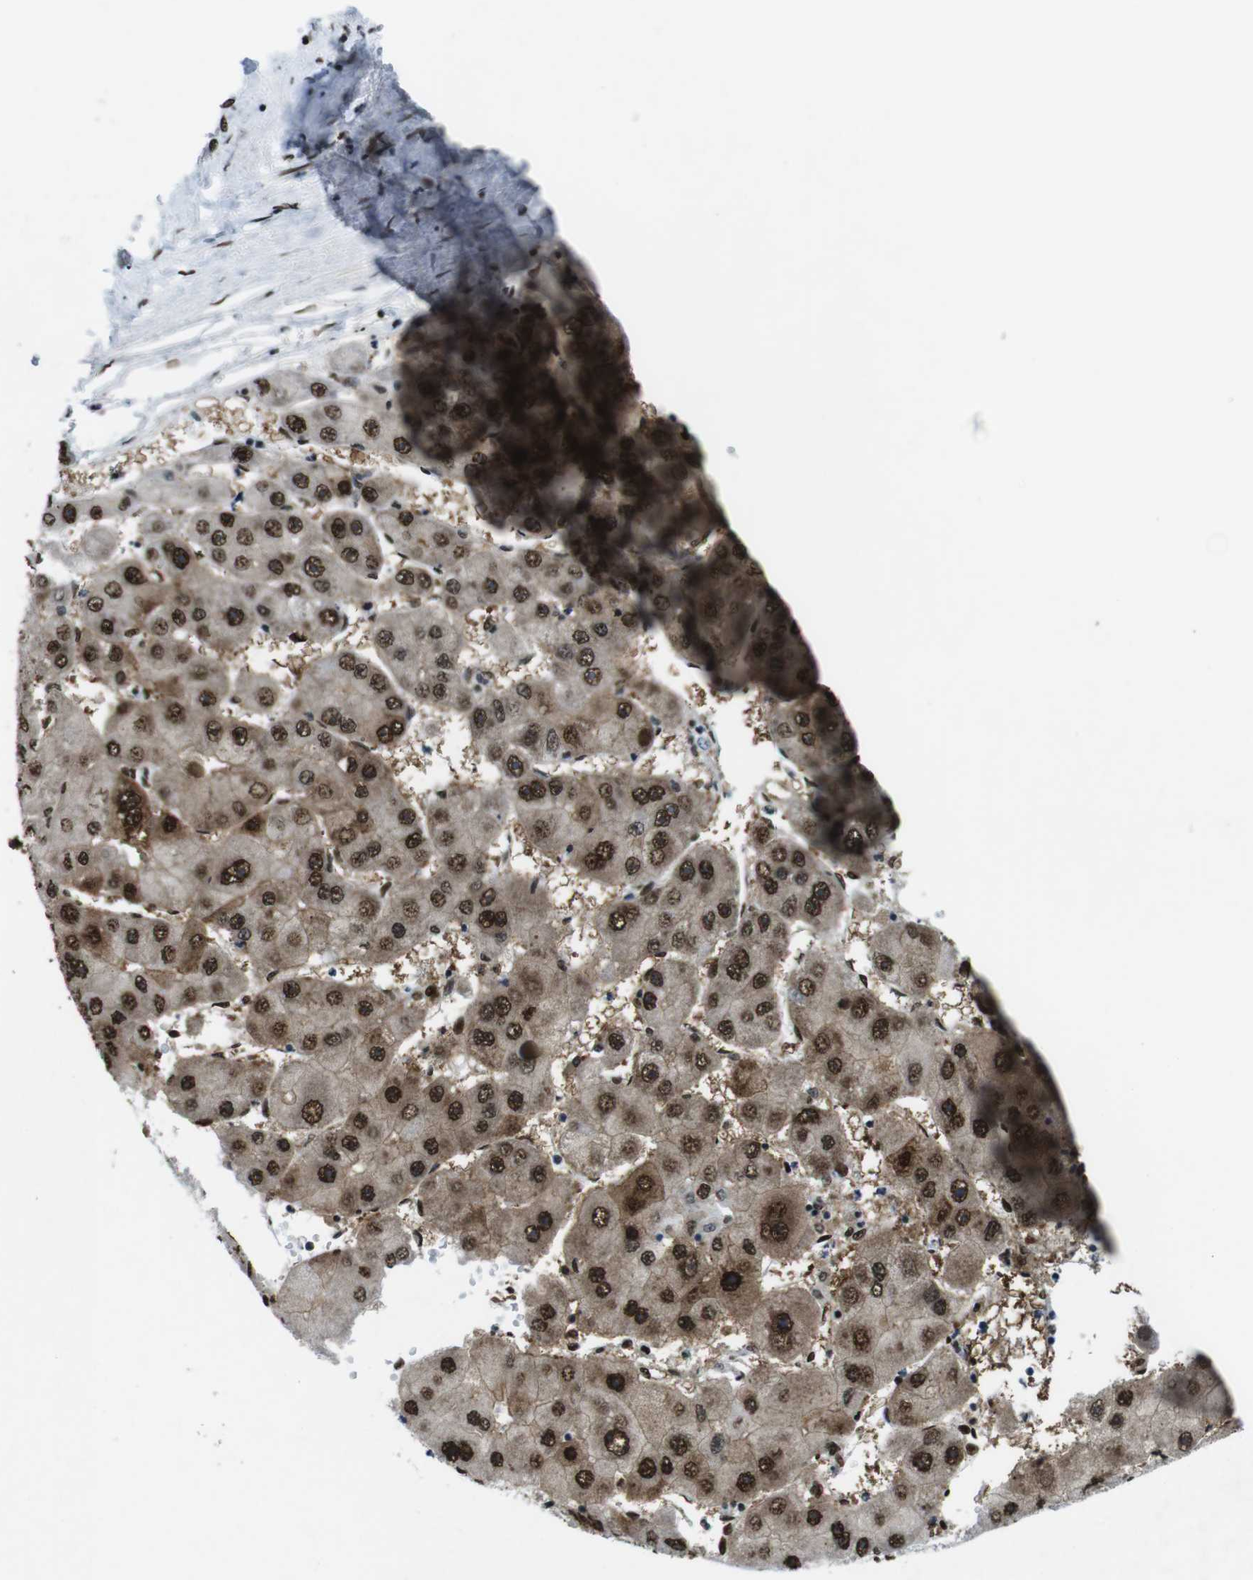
{"staining": {"intensity": "strong", "quantity": ">75%", "location": "cytoplasmic/membranous,nuclear"}, "tissue": "liver cancer", "cell_type": "Tumor cells", "image_type": "cancer", "snomed": [{"axis": "morphology", "description": "Carcinoma, Hepatocellular, NOS"}, {"axis": "topography", "description": "Liver"}], "caption": "DAB (3,3'-diaminobenzidine) immunohistochemical staining of liver hepatocellular carcinoma displays strong cytoplasmic/membranous and nuclear protein staining in approximately >75% of tumor cells.", "gene": "CITED2", "patient": {"sex": "female", "age": 61}}